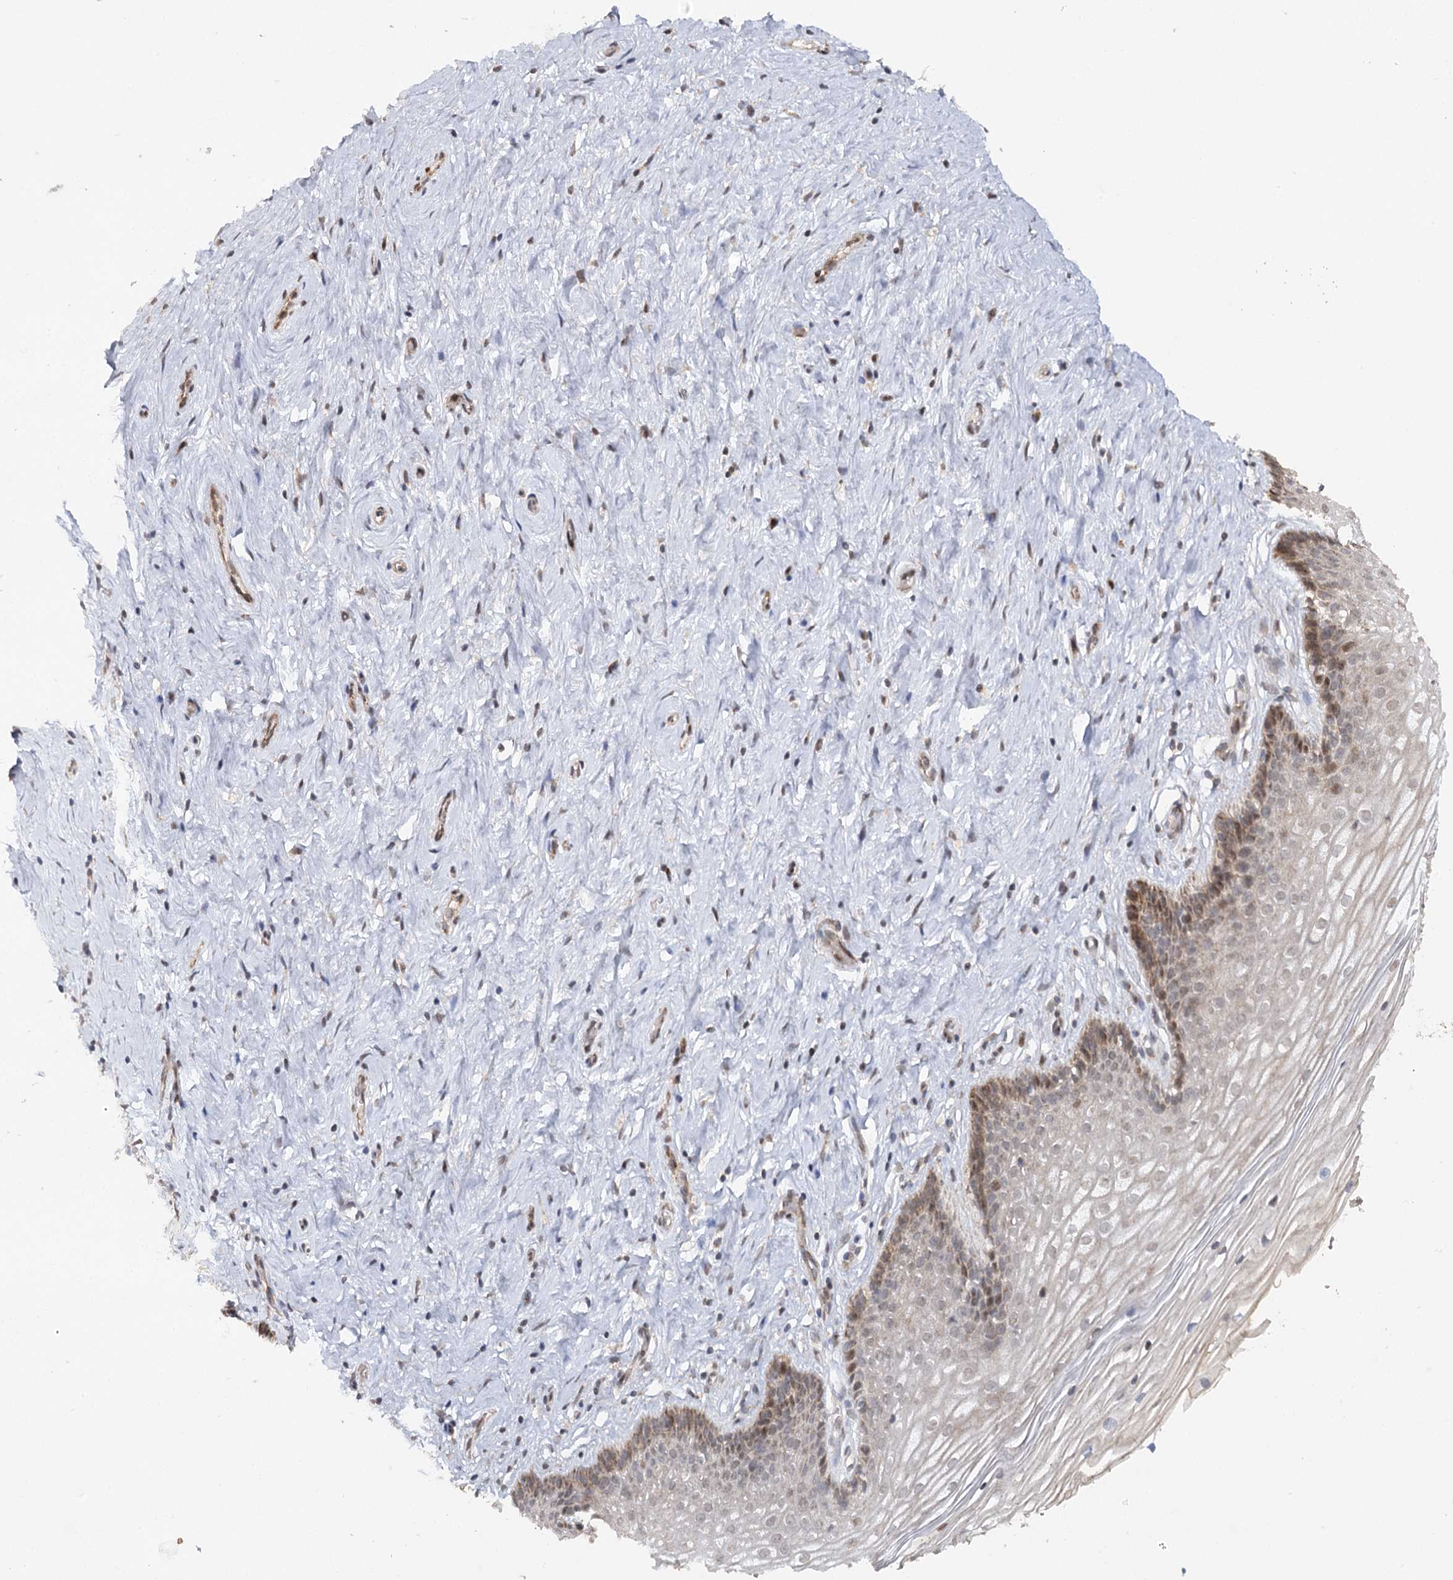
{"staining": {"intensity": "weak", "quantity": "25%-75%", "location": "cytoplasmic/membranous"}, "tissue": "cervix", "cell_type": "Glandular cells", "image_type": "normal", "snomed": [{"axis": "morphology", "description": "Normal tissue, NOS"}, {"axis": "topography", "description": "Cervix"}], "caption": "A histopathology image of human cervix stained for a protein shows weak cytoplasmic/membranous brown staining in glandular cells.", "gene": "ZNRF3", "patient": {"sex": "female", "age": 33}}